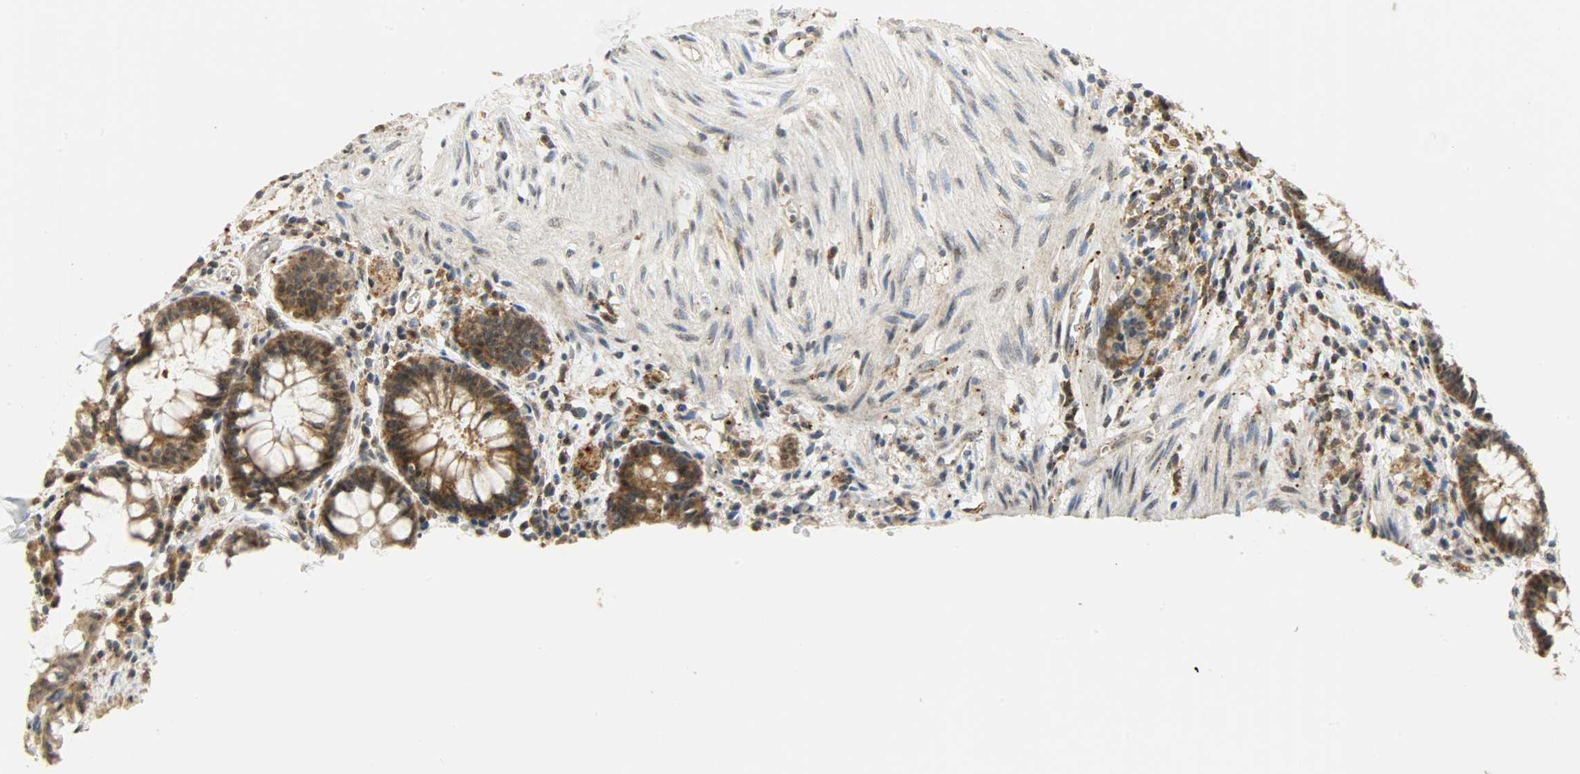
{"staining": {"intensity": "strong", "quantity": ">75%", "location": "cytoplasmic/membranous,nuclear"}, "tissue": "rectum", "cell_type": "Glandular cells", "image_type": "normal", "snomed": [{"axis": "morphology", "description": "Normal tissue, NOS"}, {"axis": "topography", "description": "Rectum"}], "caption": "Immunohistochemistry micrograph of unremarkable rectum: rectum stained using IHC displays high levels of strong protein expression localized specifically in the cytoplasmic/membranous,nuclear of glandular cells, appearing as a cytoplasmic/membranous,nuclear brown color.", "gene": "GIT2", "patient": {"sex": "female", "age": 46}}